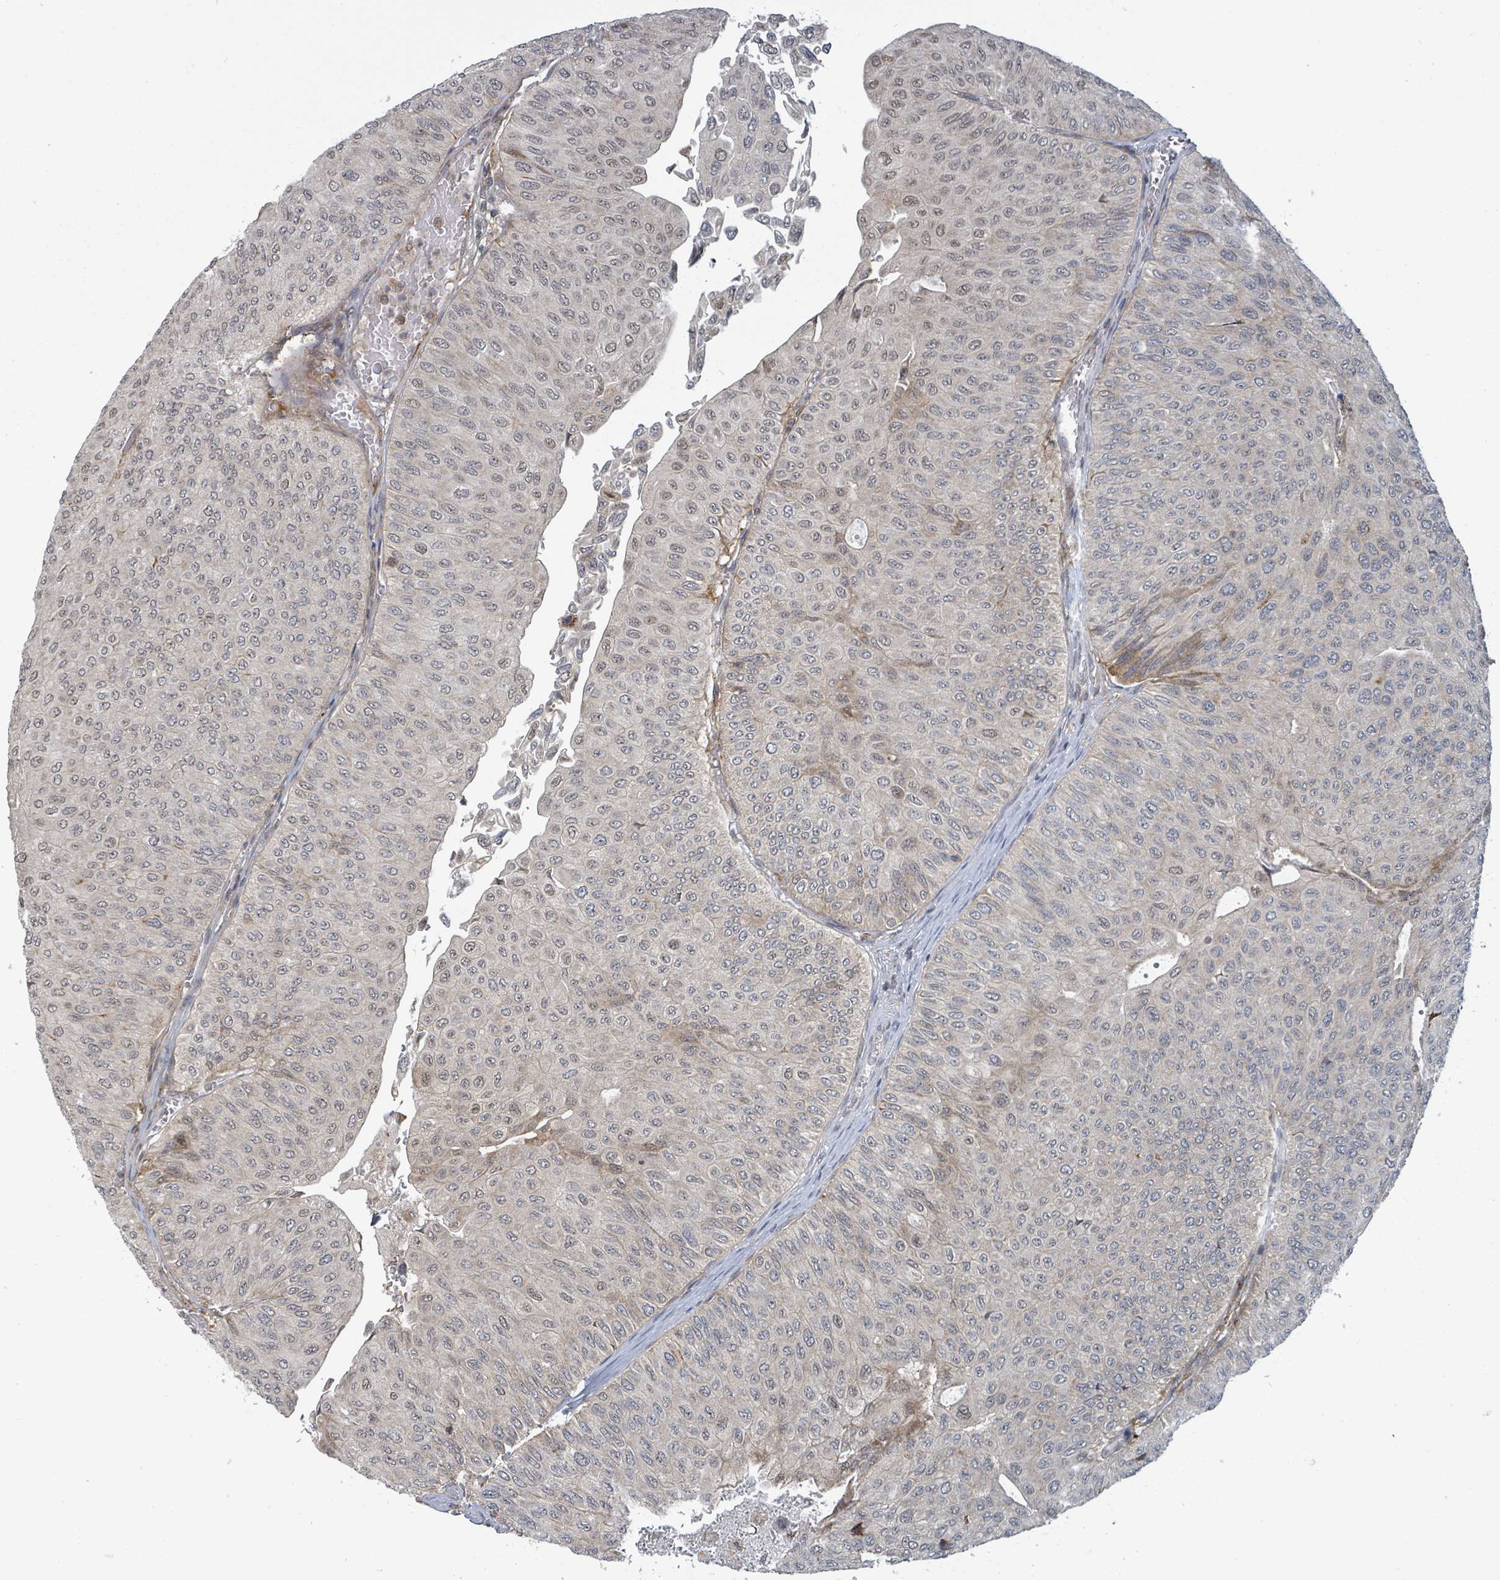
{"staining": {"intensity": "weak", "quantity": "<25%", "location": "nuclear"}, "tissue": "urothelial cancer", "cell_type": "Tumor cells", "image_type": "cancer", "snomed": [{"axis": "morphology", "description": "Urothelial carcinoma, NOS"}, {"axis": "topography", "description": "Urinary bladder"}], "caption": "A high-resolution photomicrograph shows immunohistochemistry (IHC) staining of urothelial cancer, which displays no significant positivity in tumor cells. The staining was performed using DAB to visualize the protein expression in brown, while the nuclei were stained in blue with hematoxylin (Magnification: 20x).", "gene": "GTF3C1", "patient": {"sex": "male", "age": 59}}